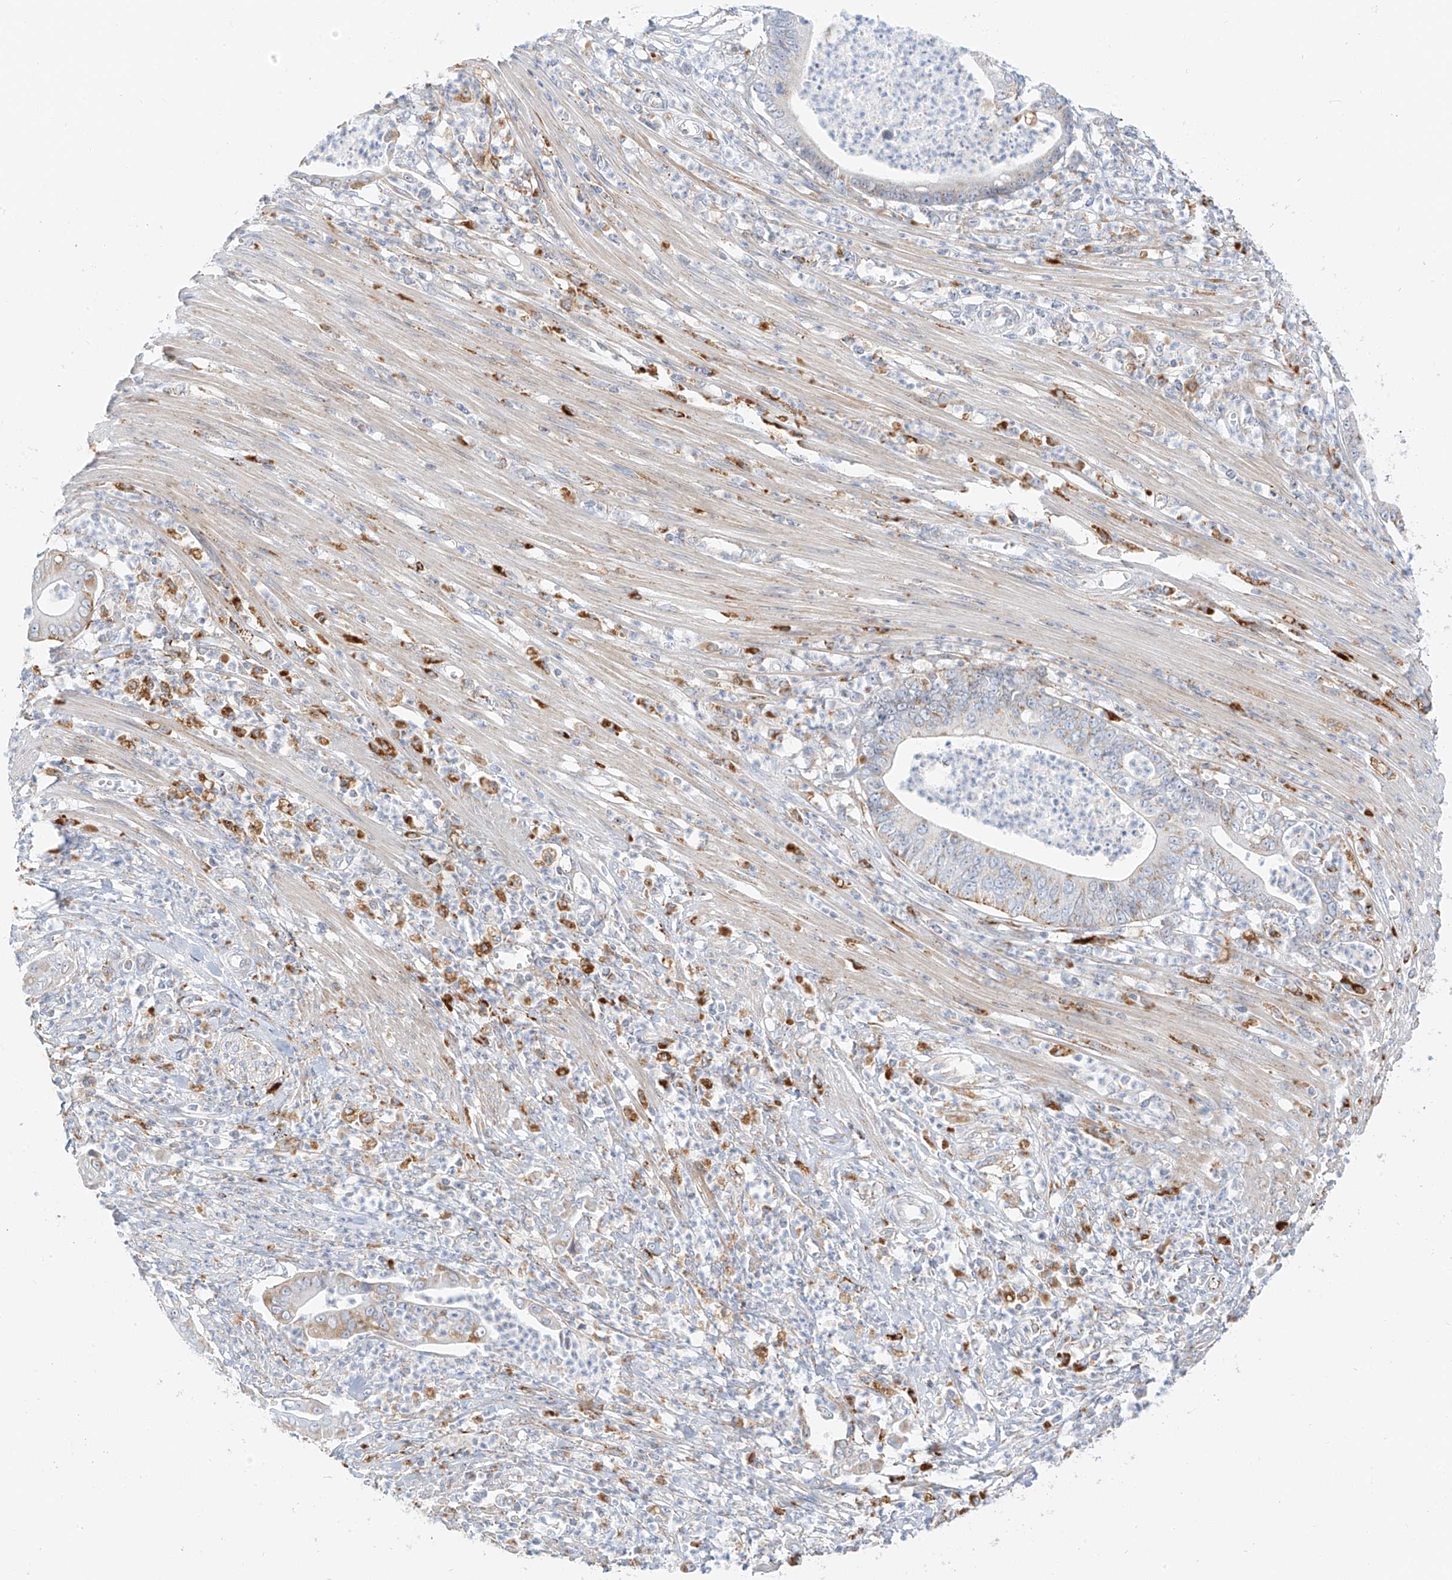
{"staining": {"intensity": "weak", "quantity": "25%-75%", "location": "cytoplasmic/membranous"}, "tissue": "pancreatic cancer", "cell_type": "Tumor cells", "image_type": "cancer", "snomed": [{"axis": "morphology", "description": "Adenocarcinoma, NOS"}, {"axis": "topography", "description": "Pancreas"}], "caption": "A brown stain highlights weak cytoplasmic/membranous positivity of a protein in human pancreatic cancer tumor cells. (DAB (3,3'-diaminobenzidine) IHC with brightfield microscopy, high magnification).", "gene": "SLC35F6", "patient": {"sex": "male", "age": 69}}